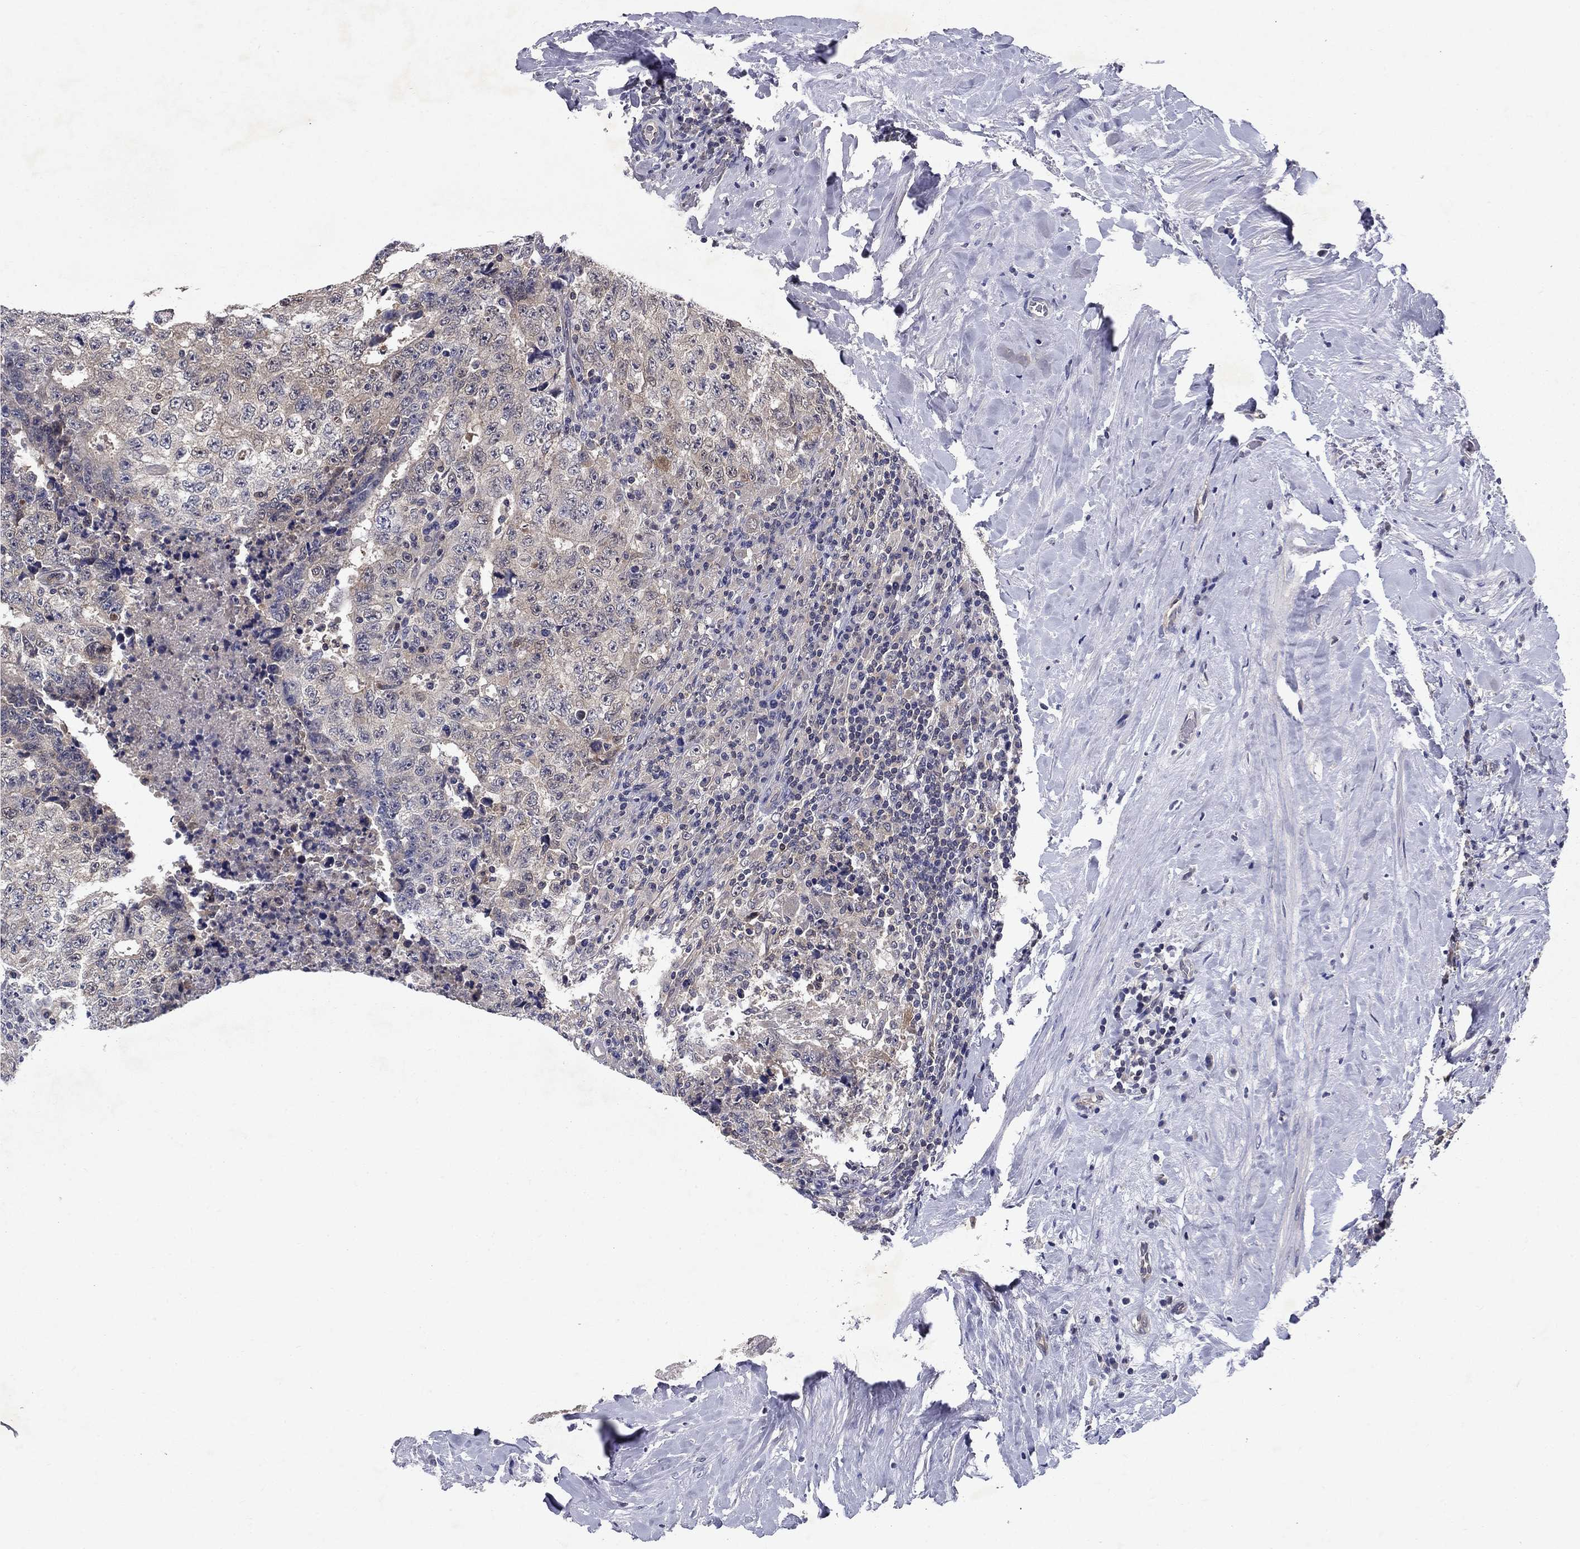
{"staining": {"intensity": "negative", "quantity": "none", "location": "none"}, "tissue": "testis cancer", "cell_type": "Tumor cells", "image_type": "cancer", "snomed": [{"axis": "morphology", "description": "Necrosis, NOS"}, {"axis": "morphology", "description": "Carcinoma, Embryonal, NOS"}, {"axis": "topography", "description": "Testis"}], "caption": "Immunohistochemistry of testis cancer shows no staining in tumor cells.", "gene": "GLTP", "patient": {"sex": "male", "age": 19}}